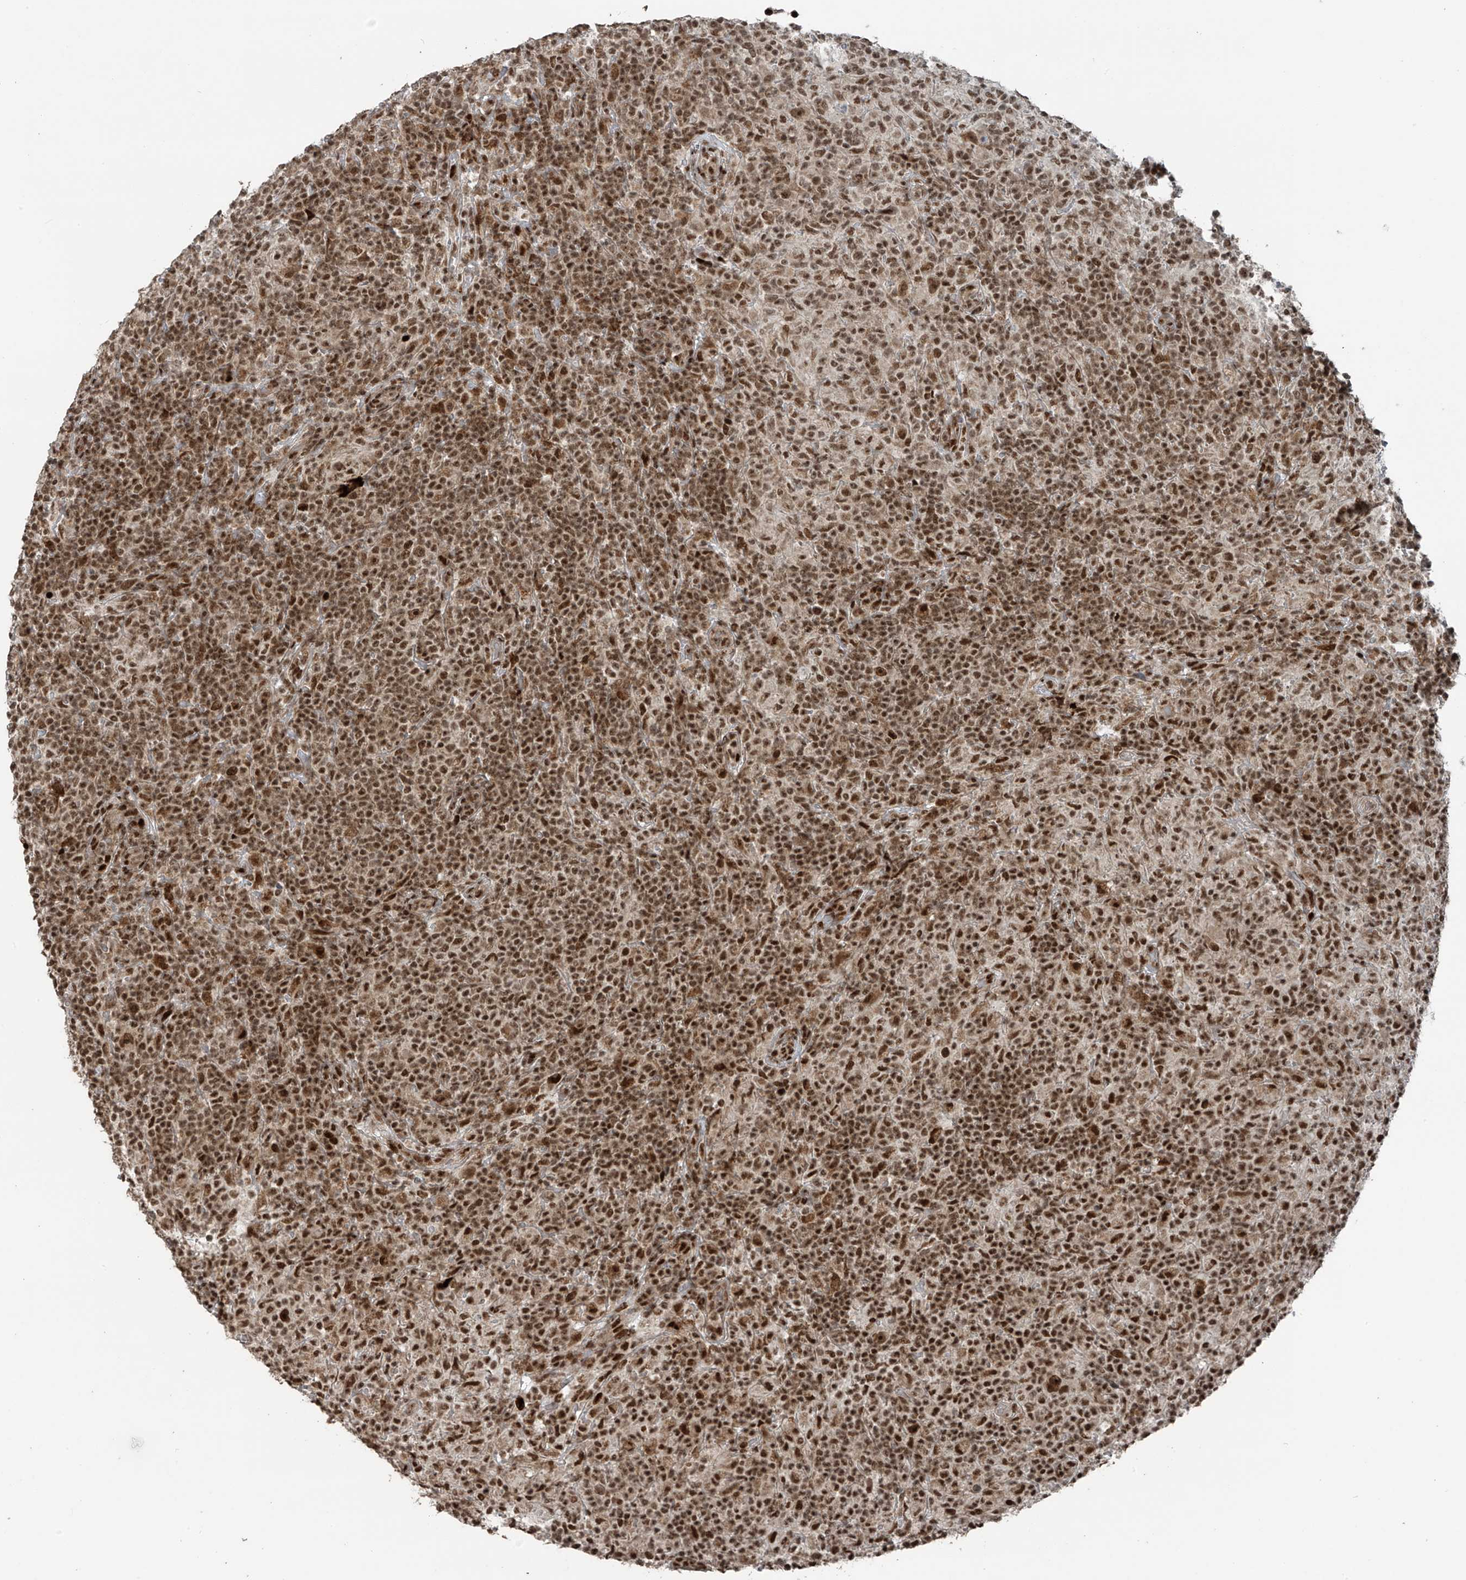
{"staining": {"intensity": "moderate", "quantity": ">75%", "location": "nuclear"}, "tissue": "lymphoma", "cell_type": "Tumor cells", "image_type": "cancer", "snomed": [{"axis": "morphology", "description": "Hodgkin's disease, NOS"}, {"axis": "topography", "description": "Lymph node"}], "caption": "DAB immunohistochemical staining of human Hodgkin's disease demonstrates moderate nuclear protein staining in approximately >75% of tumor cells.", "gene": "PCNP", "patient": {"sex": "male", "age": 70}}